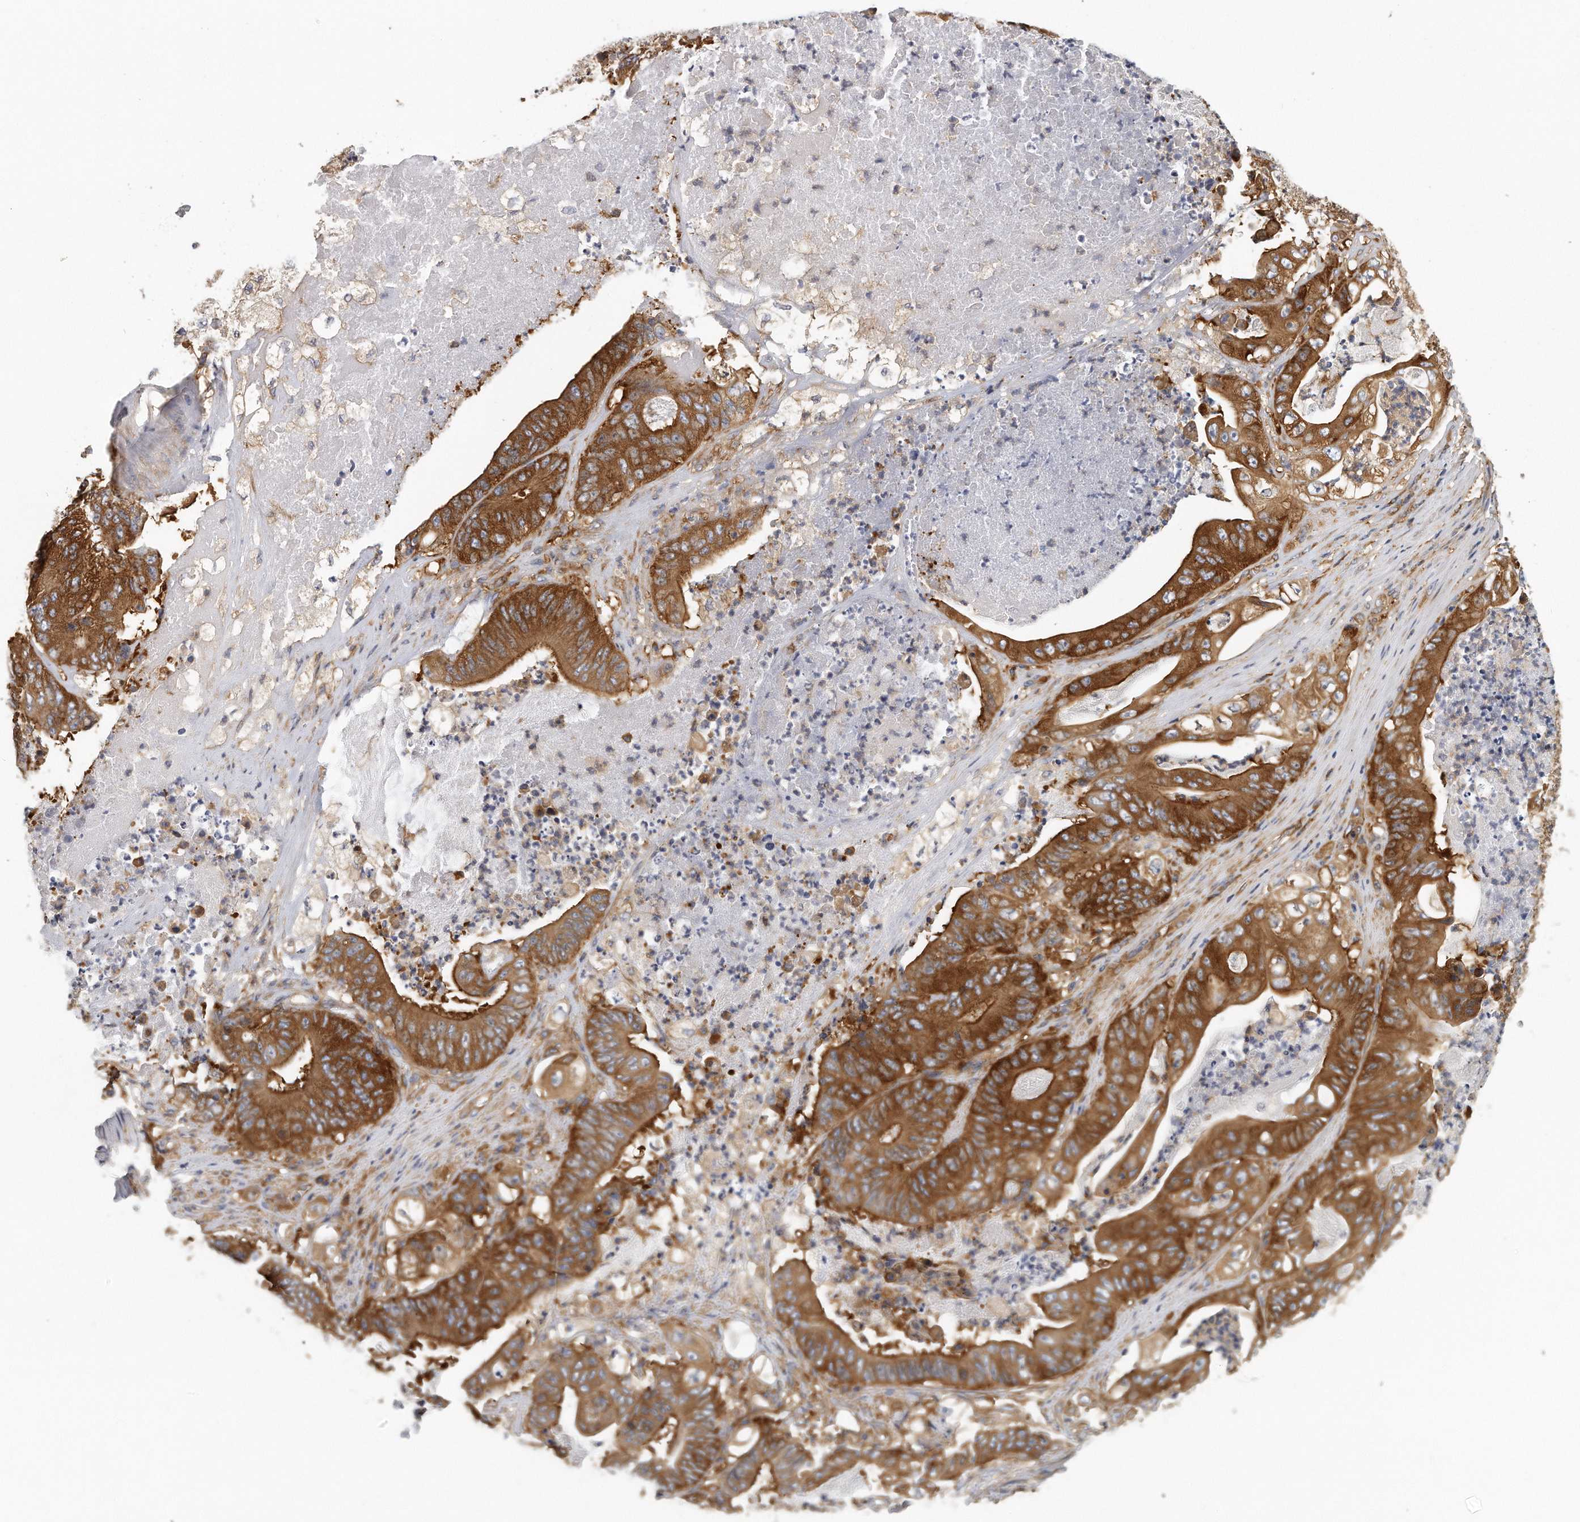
{"staining": {"intensity": "strong", "quantity": ">75%", "location": "cytoplasmic/membranous"}, "tissue": "stomach cancer", "cell_type": "Tumor cells", "image_type": "cancer", "snomed": [{"axis": "morphology", "description": "Adenocarcinoma, NOS"}, {"axis": "topography", "description": "Stomach"}], "caption": "Strong cytoplasmic/membranous staining for a protein is identified in about >75% of tumor cells of stomach cancer (adenocarcinoma) using immunohistochemistry (IHC).", "gene": "EIF3I", "patient": {"sex": "female", "age": 73}}